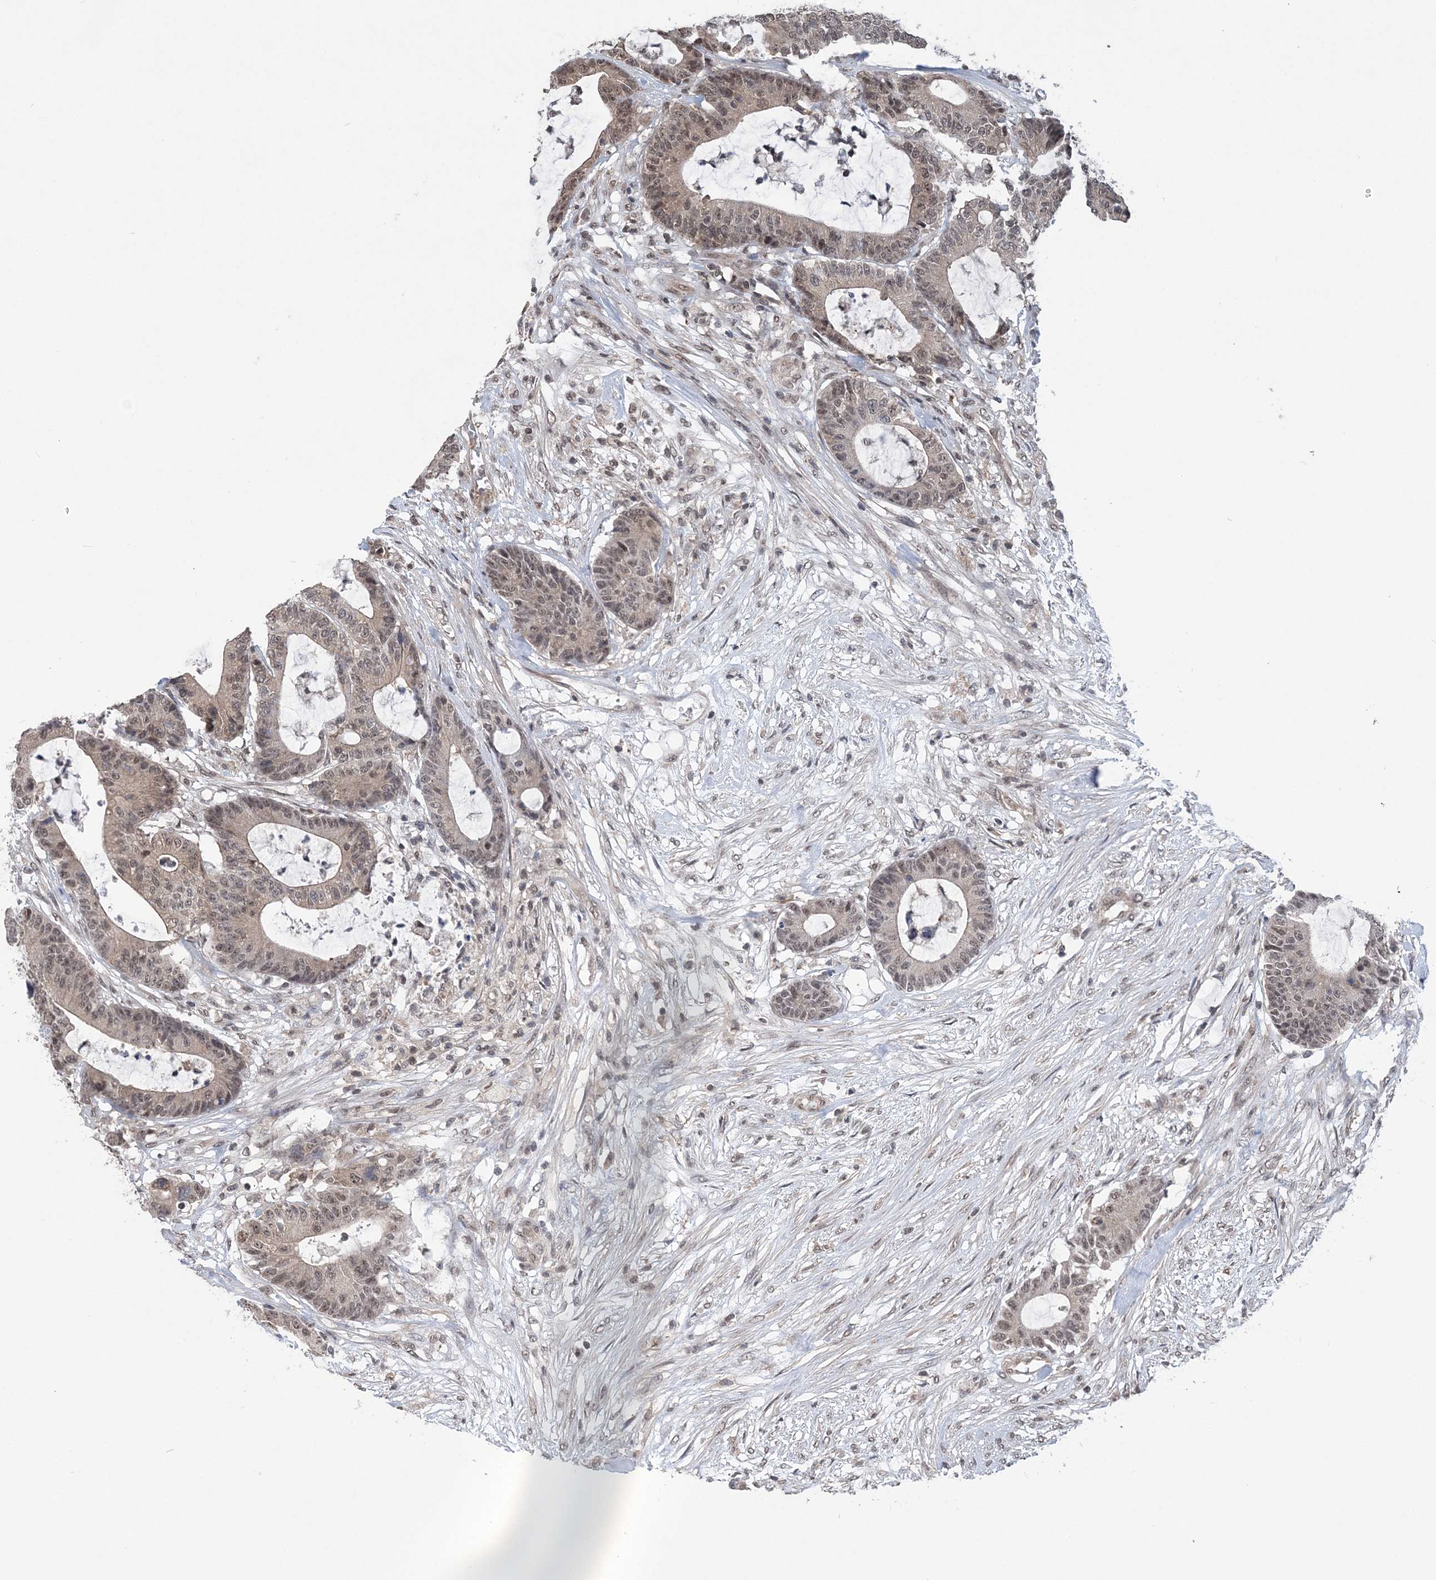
{"staining": {"intensity": "weak", "quantity": ">75%", "location": "nuclear"}, "tissue": "colorectal cancer", "cell_type": "Tumor cells", "image_type": "cancer", "snomed": [{"axis": "morphology", "description": "Adenocarcinoma, NOS"}, {"axis": "topography", "description": "Colon"}], "caption": "A brown stain labels weak nuclear positivity of a protein in colorectal cancer (adenocarcinoma) tumor cells.", "gene": "CCDC152", "patient": {"sex": "female", "age": 84}}